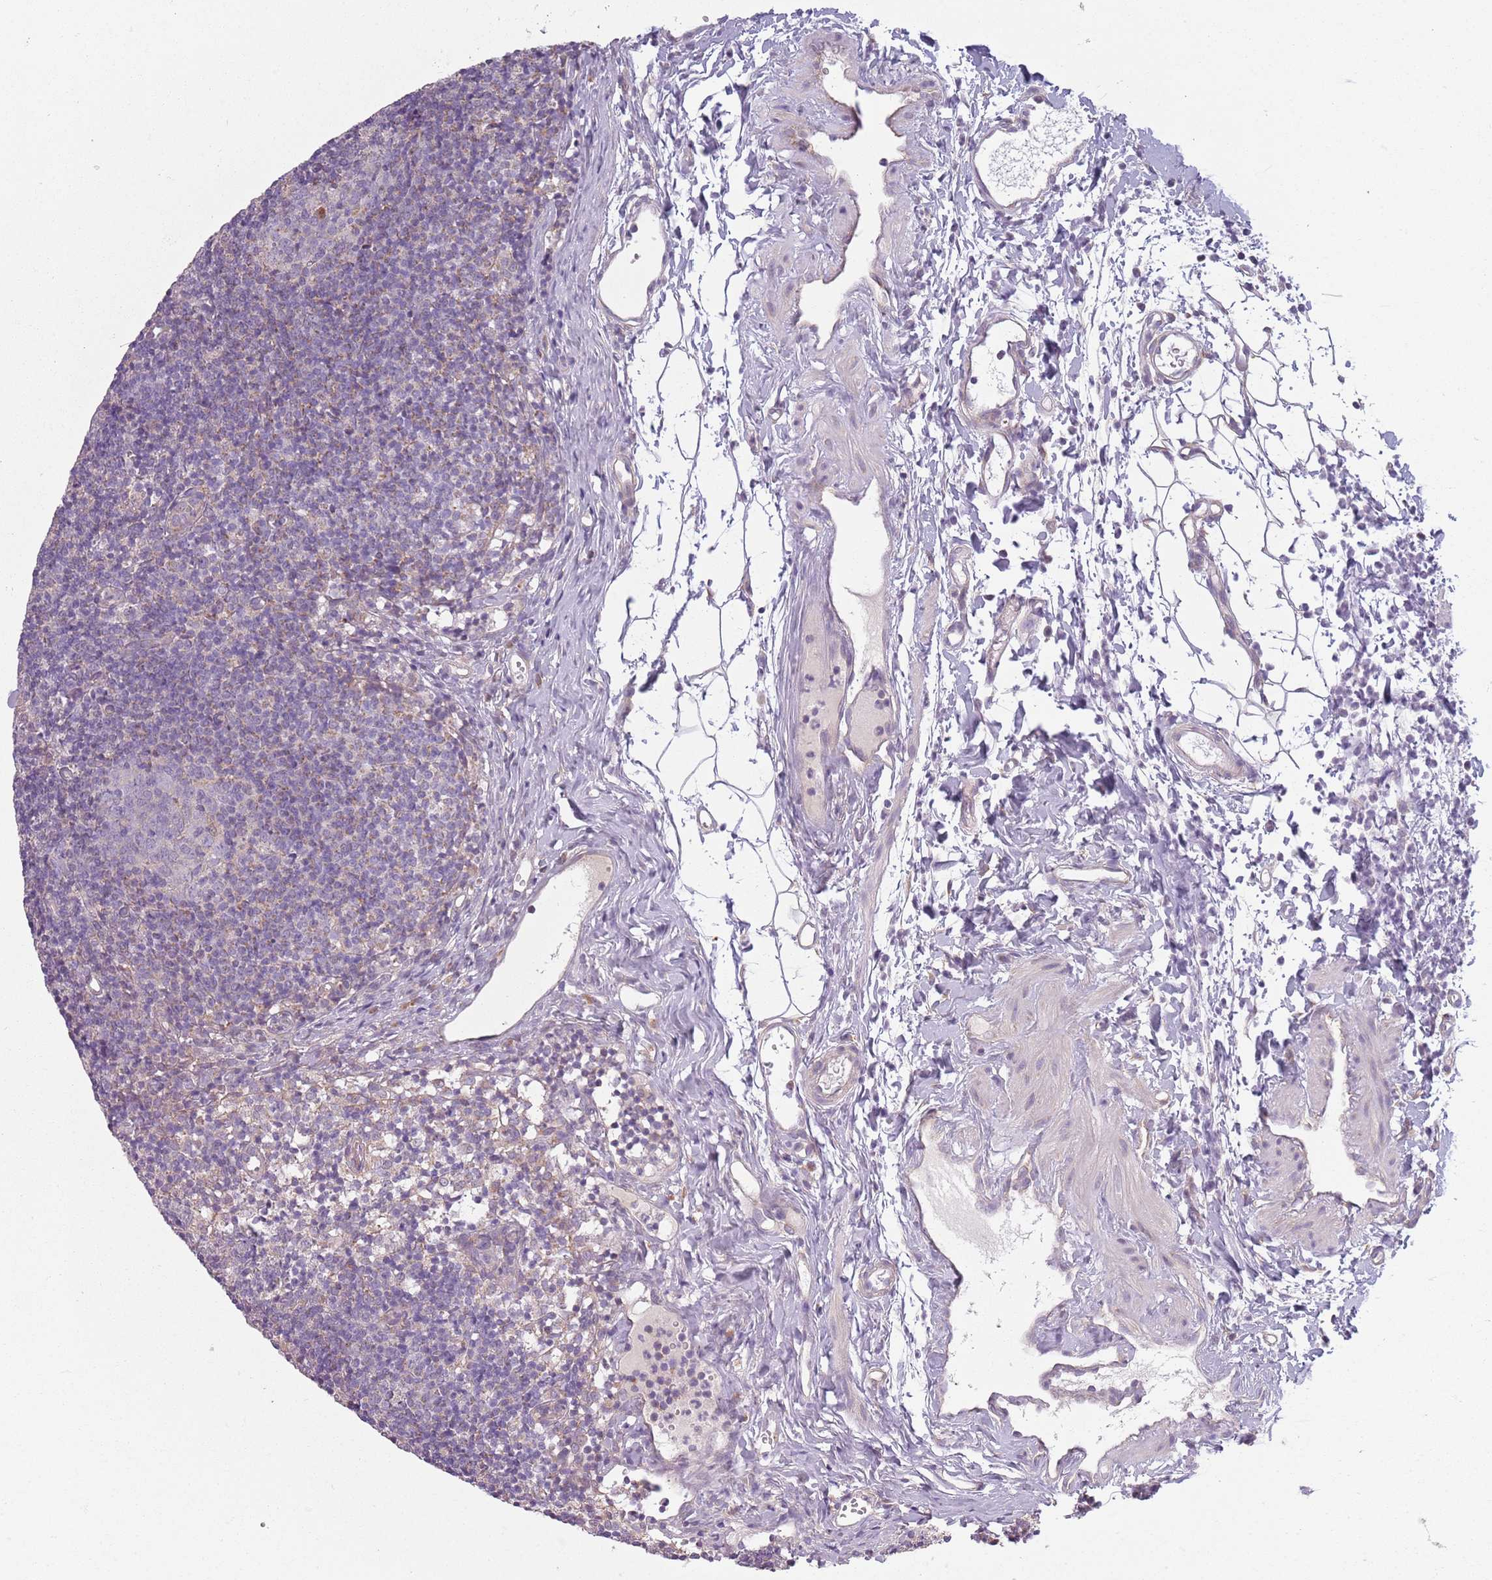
{"staining": {"intensity": "negative", "quantity": "none", "location": "none"}, "tissue": "lymph node", "cell_type": "Germinal center cells", "image_type": "normal", "snomed": [{"axis": "morphology", "description": "Normal tissue, NOS"}, {"axis": "topography", "description": "Lymph node"}], "caption": "Histopathology image shows no significant protein staining in germinal center cells of benign lymph node.", "gene": "COQ5", "patient": {"sex": "female", "age": 37}}